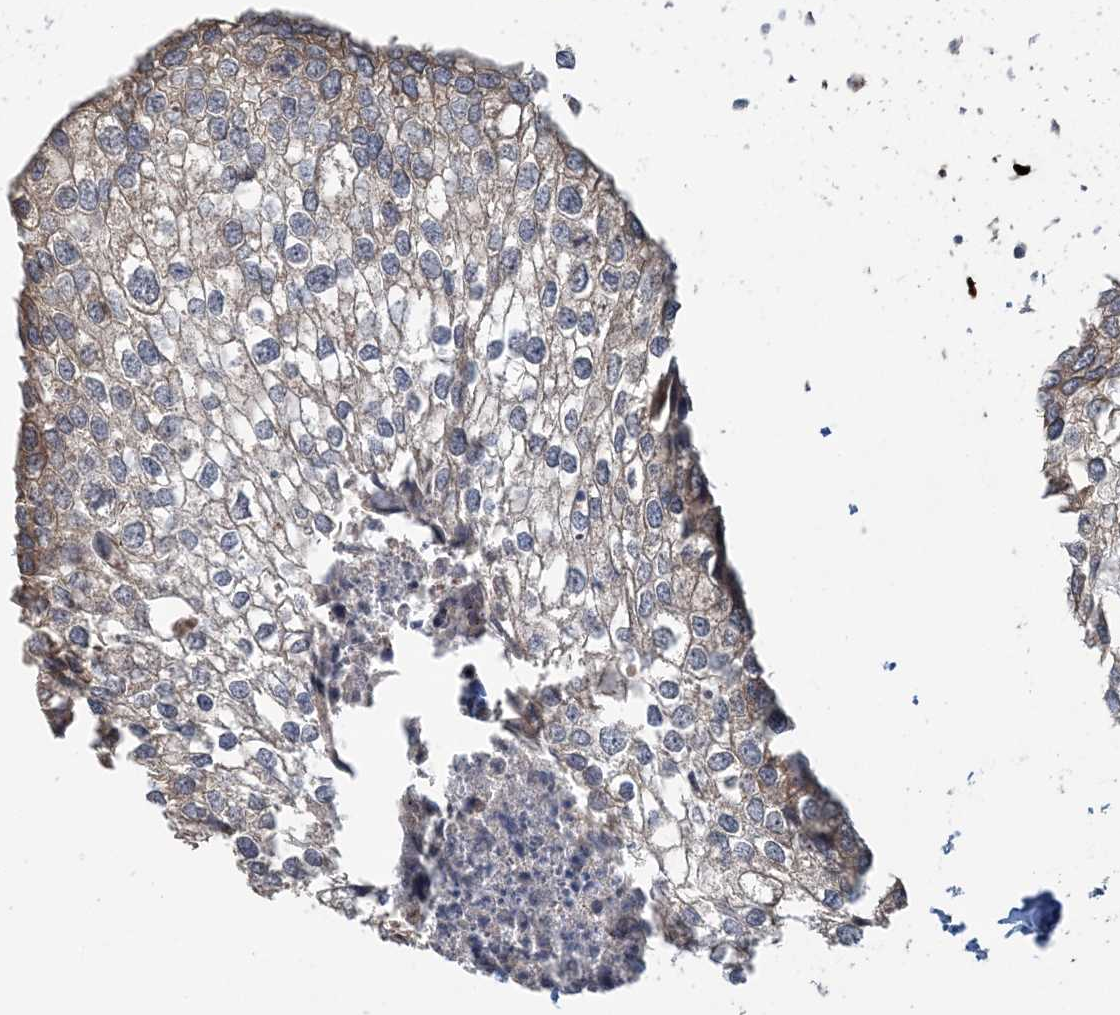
{"staining": {"intensity": "weak", "quantity": "<25%", "location": "cytoplasmic/membranous"}, "tissue": "urothelial cancer", "cell_type": "Tumor cells", "image_type": "cancer", "snomed": [{"axis": "morphology", "description": "Urothelial carcinoma, High grade"}, {"axis": "topography", "description": "Urinary bladder"}], "caption": "An image of human urothelial carcinoma (high-grade) is negative for staining in tumor cells.", "gene": "STIM2", "patient": {"sex": "male", "age": 64}}